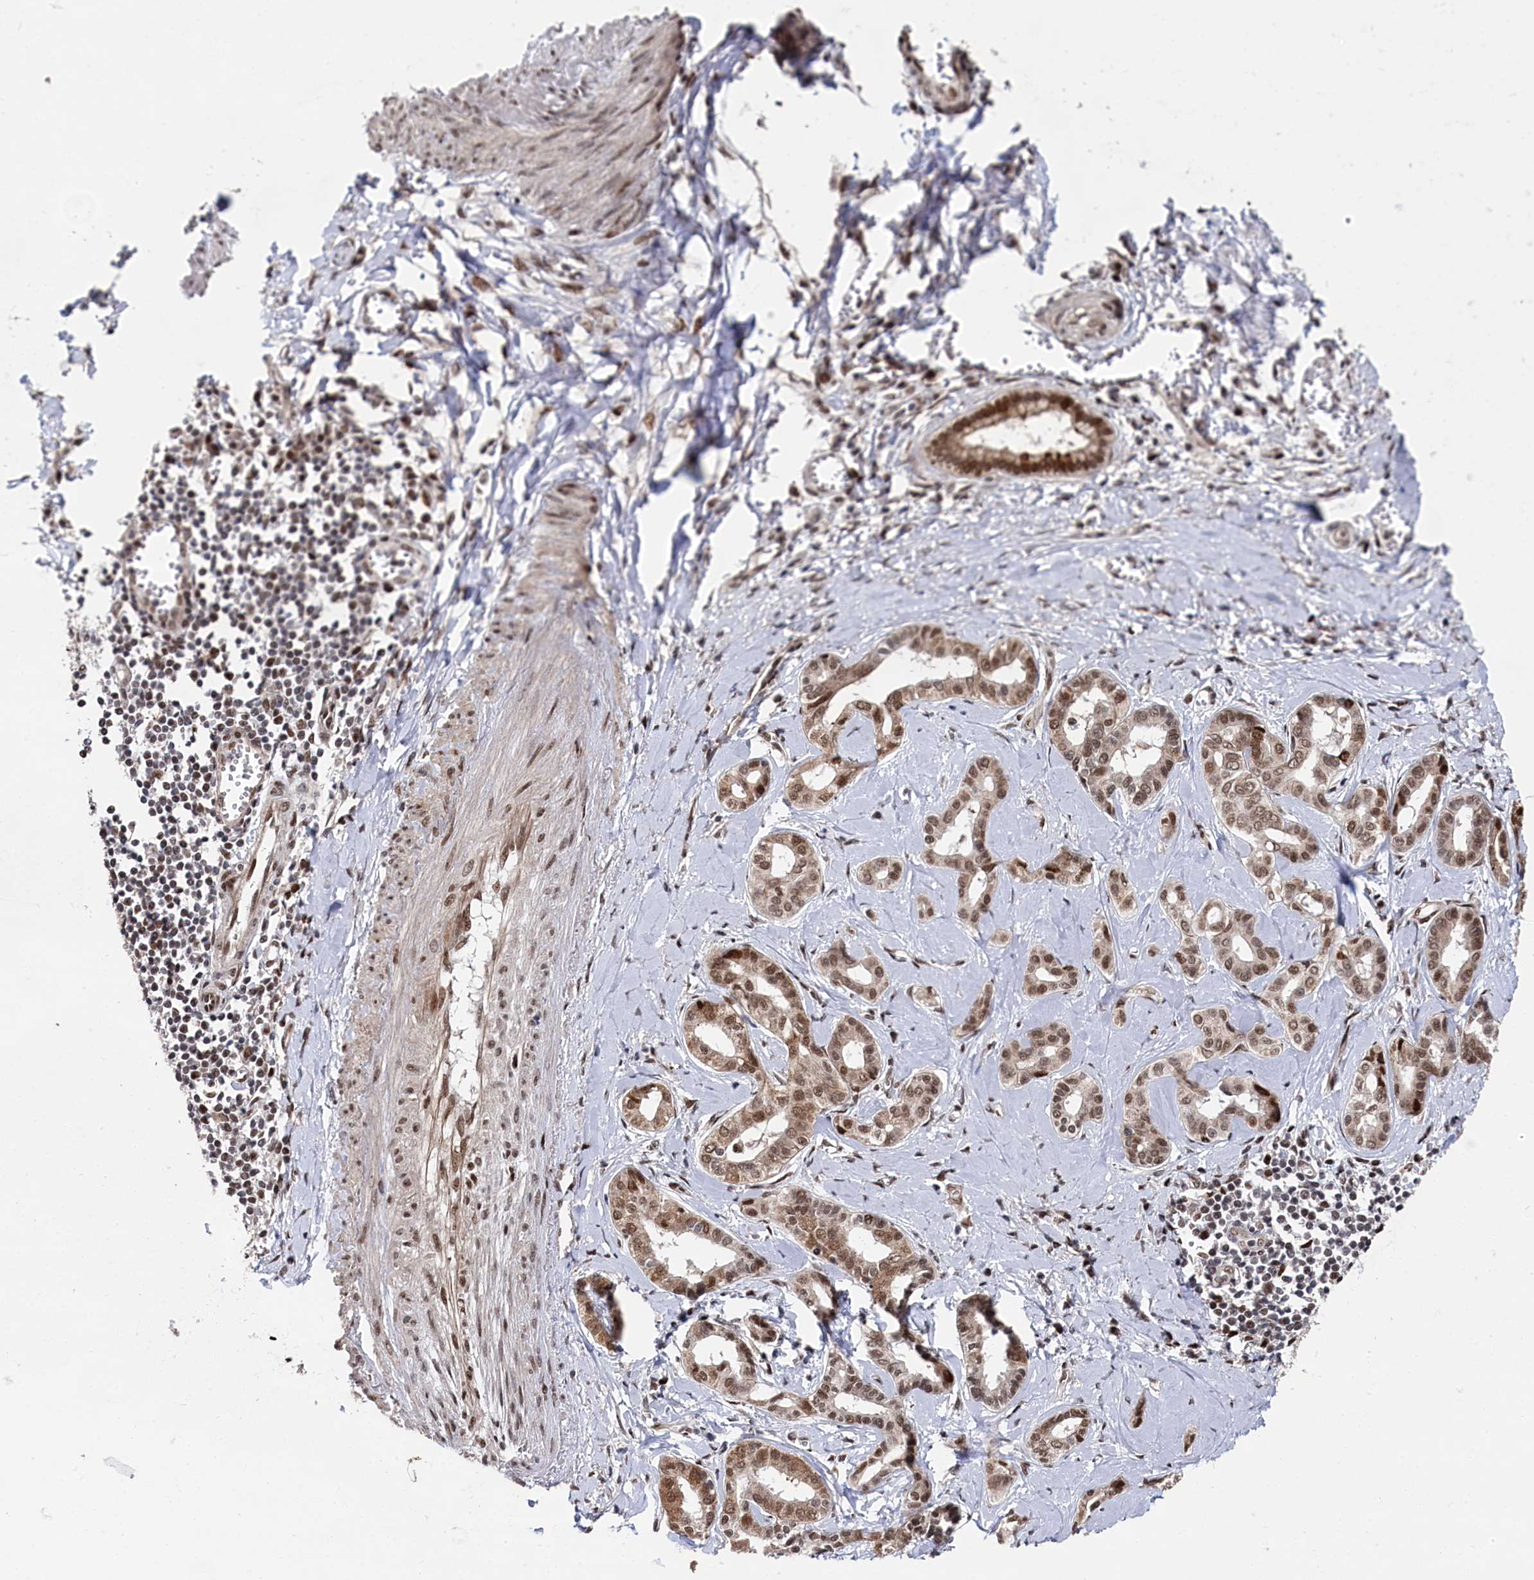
{"staining": {"intensity": "moderate", "quantity": ">75%", "location": "nuclear"}, "tissue": "liver cancer", "cell_type": "Tumor cells", "image_type": "cancer", "snomed": [{"axis": "morphology", "description": "Cholangiocarcinoma"}, {"axis": "topography", "description": "Liver"}], "caption": "IHC histopathology image of cholangiocarcinoma (liver) stained for a protein (brown), which displays medium levels of moderate nuclear staining in approximately >75% of tumor cells.", "gene": "BUB3", "patient": {"sex": "female", "age": 77}}